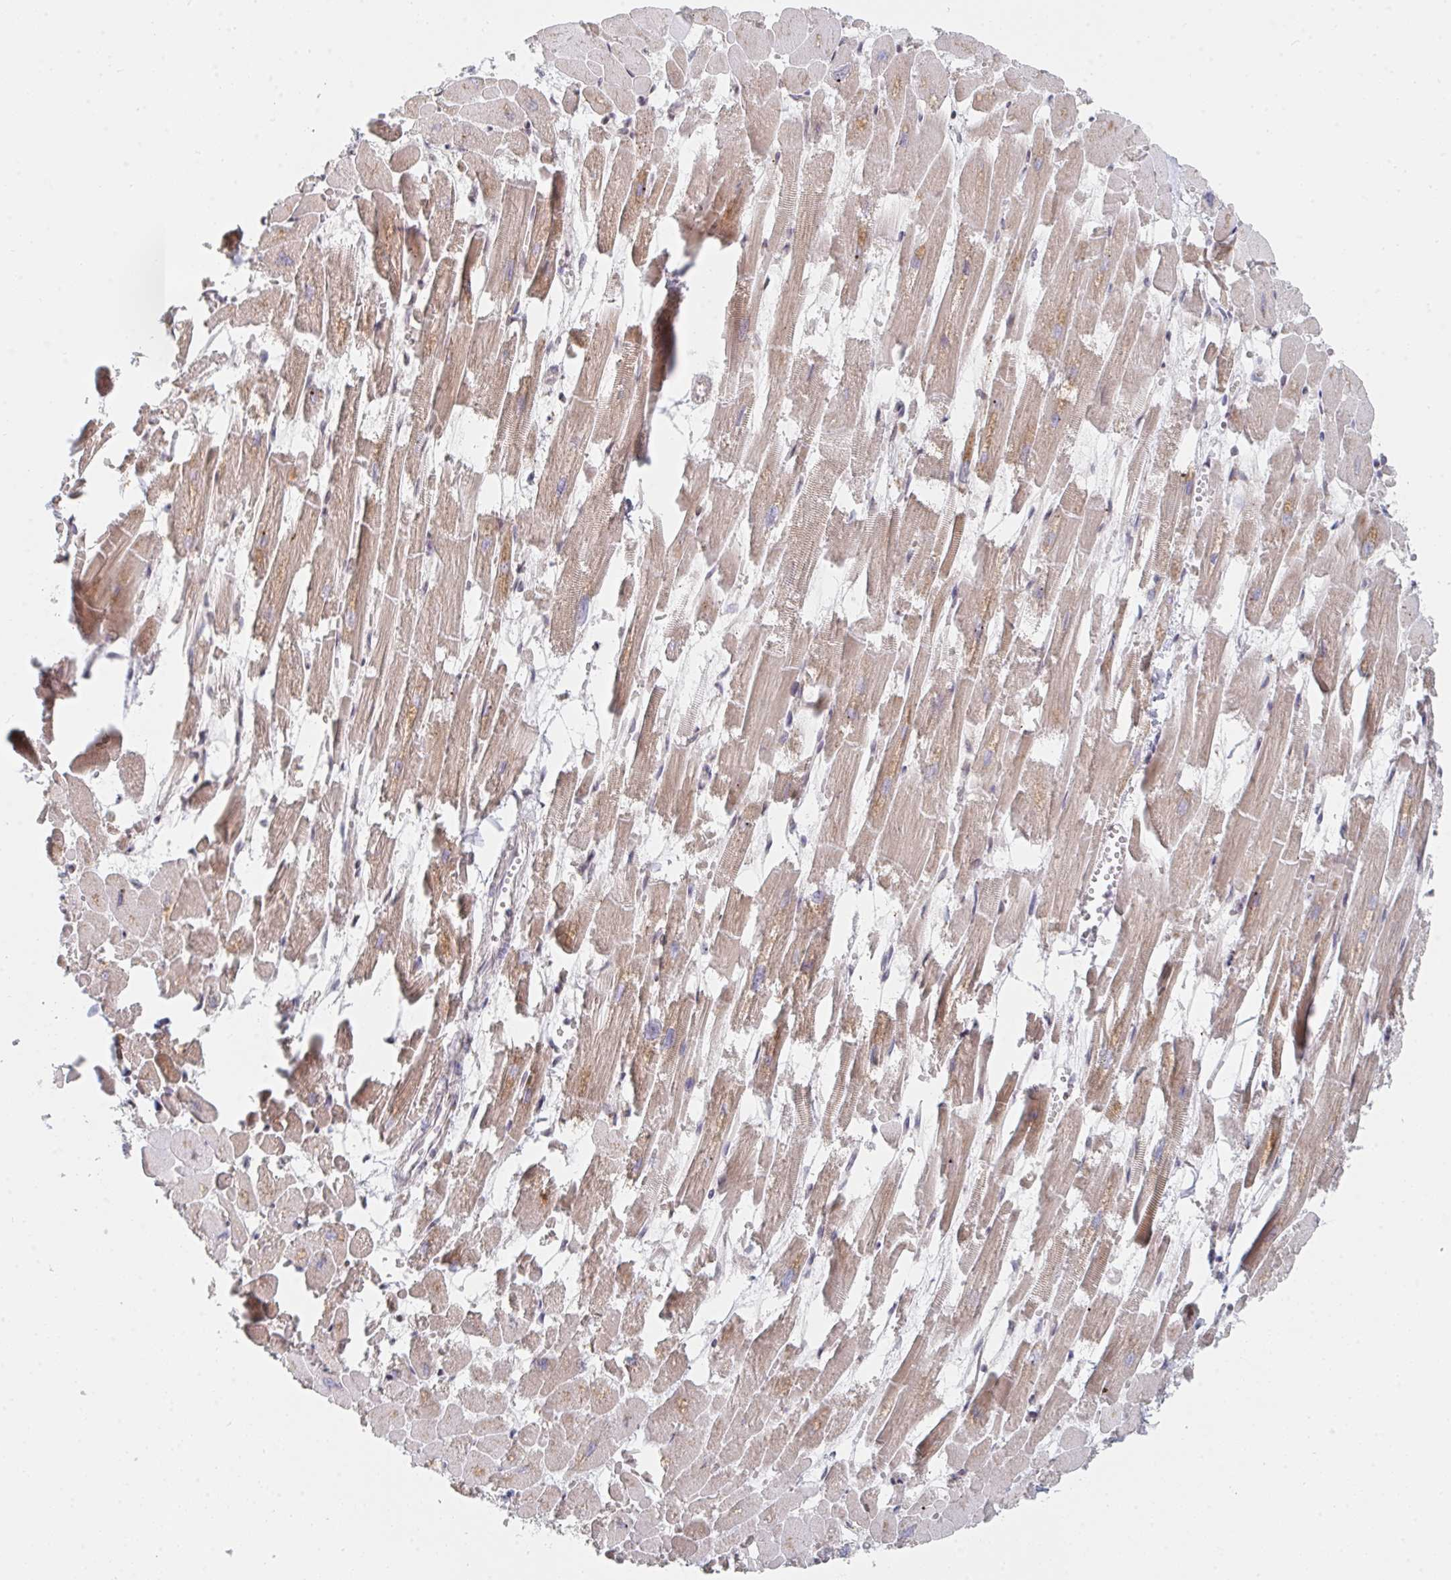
{"staining": {"intensity": "weak", "quantity": ">75%", "location": "cytoplasmic/membranous,nuclear"}, "tissue": "heart muscle", "cell_type": "Cardiomyocytes", "image_type": "normal", "snomed": [{"axis": "morphology", "description": "Normal tissue, NOS"}, {"axis": "topography", "description": "Heart"}], "caption": "Immunohistochemical staining of benign heart muscle displays low levels of weak cytoplasmic/membranous,nuclear expression in about >75% of cardiomyocytes. (Stains: DAB in brown, nuclei in blue, Microscopy: brightfield microscopy at high magnification).", "gene": "MBNL1", "patient": {"sex": "female", "age": 52}}